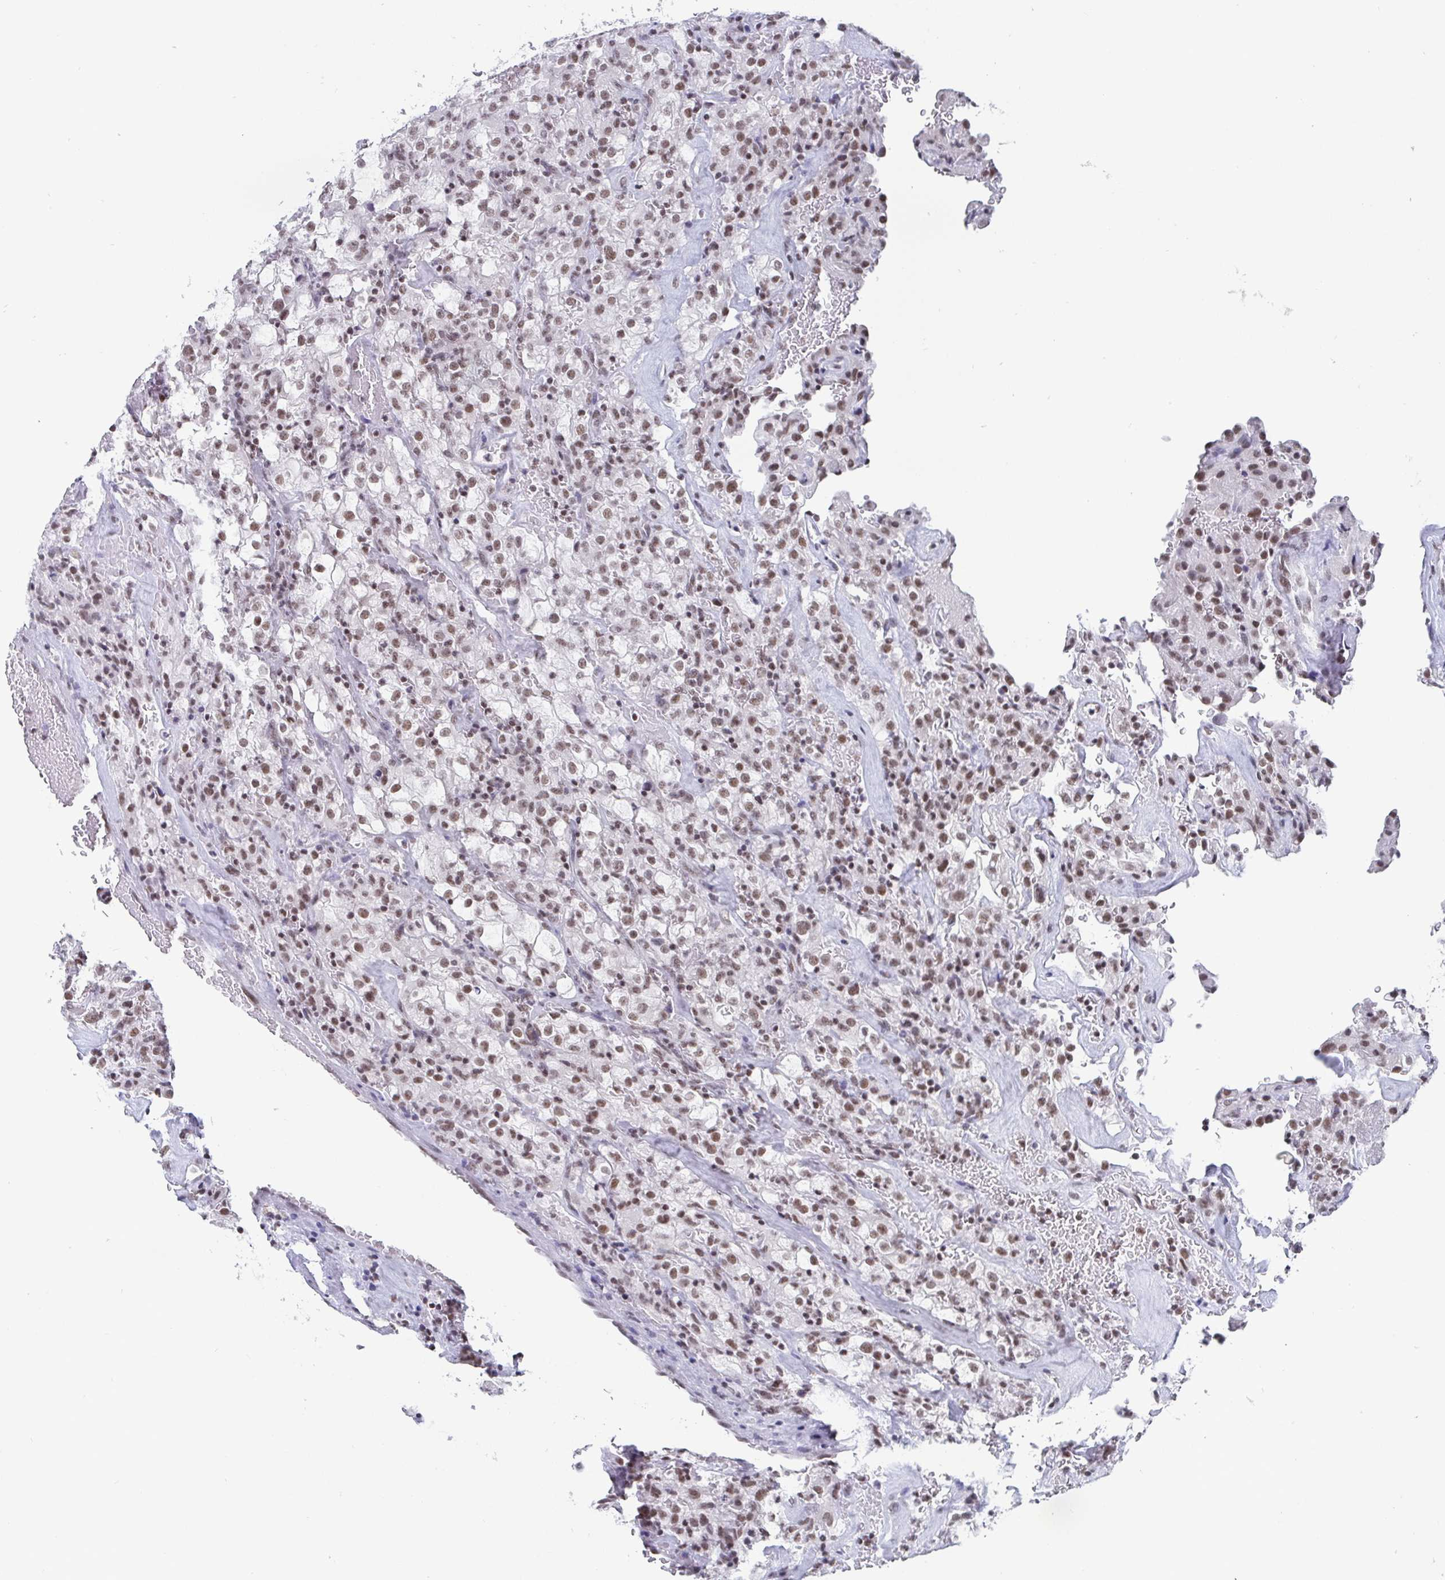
{"staining": {"intensity": "weak", "quantity": ">75%", "location": "nuclear"}, "tissue": "renal cancer", "cell_type": "Tumor cells", "image_type": "cancer", "snomed": [{"axis": "morphology", "description": "Adenocarcinoma, NOS"}, {"axis": "topography", "description": "Kidney"}], "caption": "There is low levels of weak nuclear staining in tumor cells of adenocarcinoma (renal), as demonstrated by immunohistochemical staining (brown color).", "gene": "CTCF", "patient": {"sex": "female", "age": 74}}